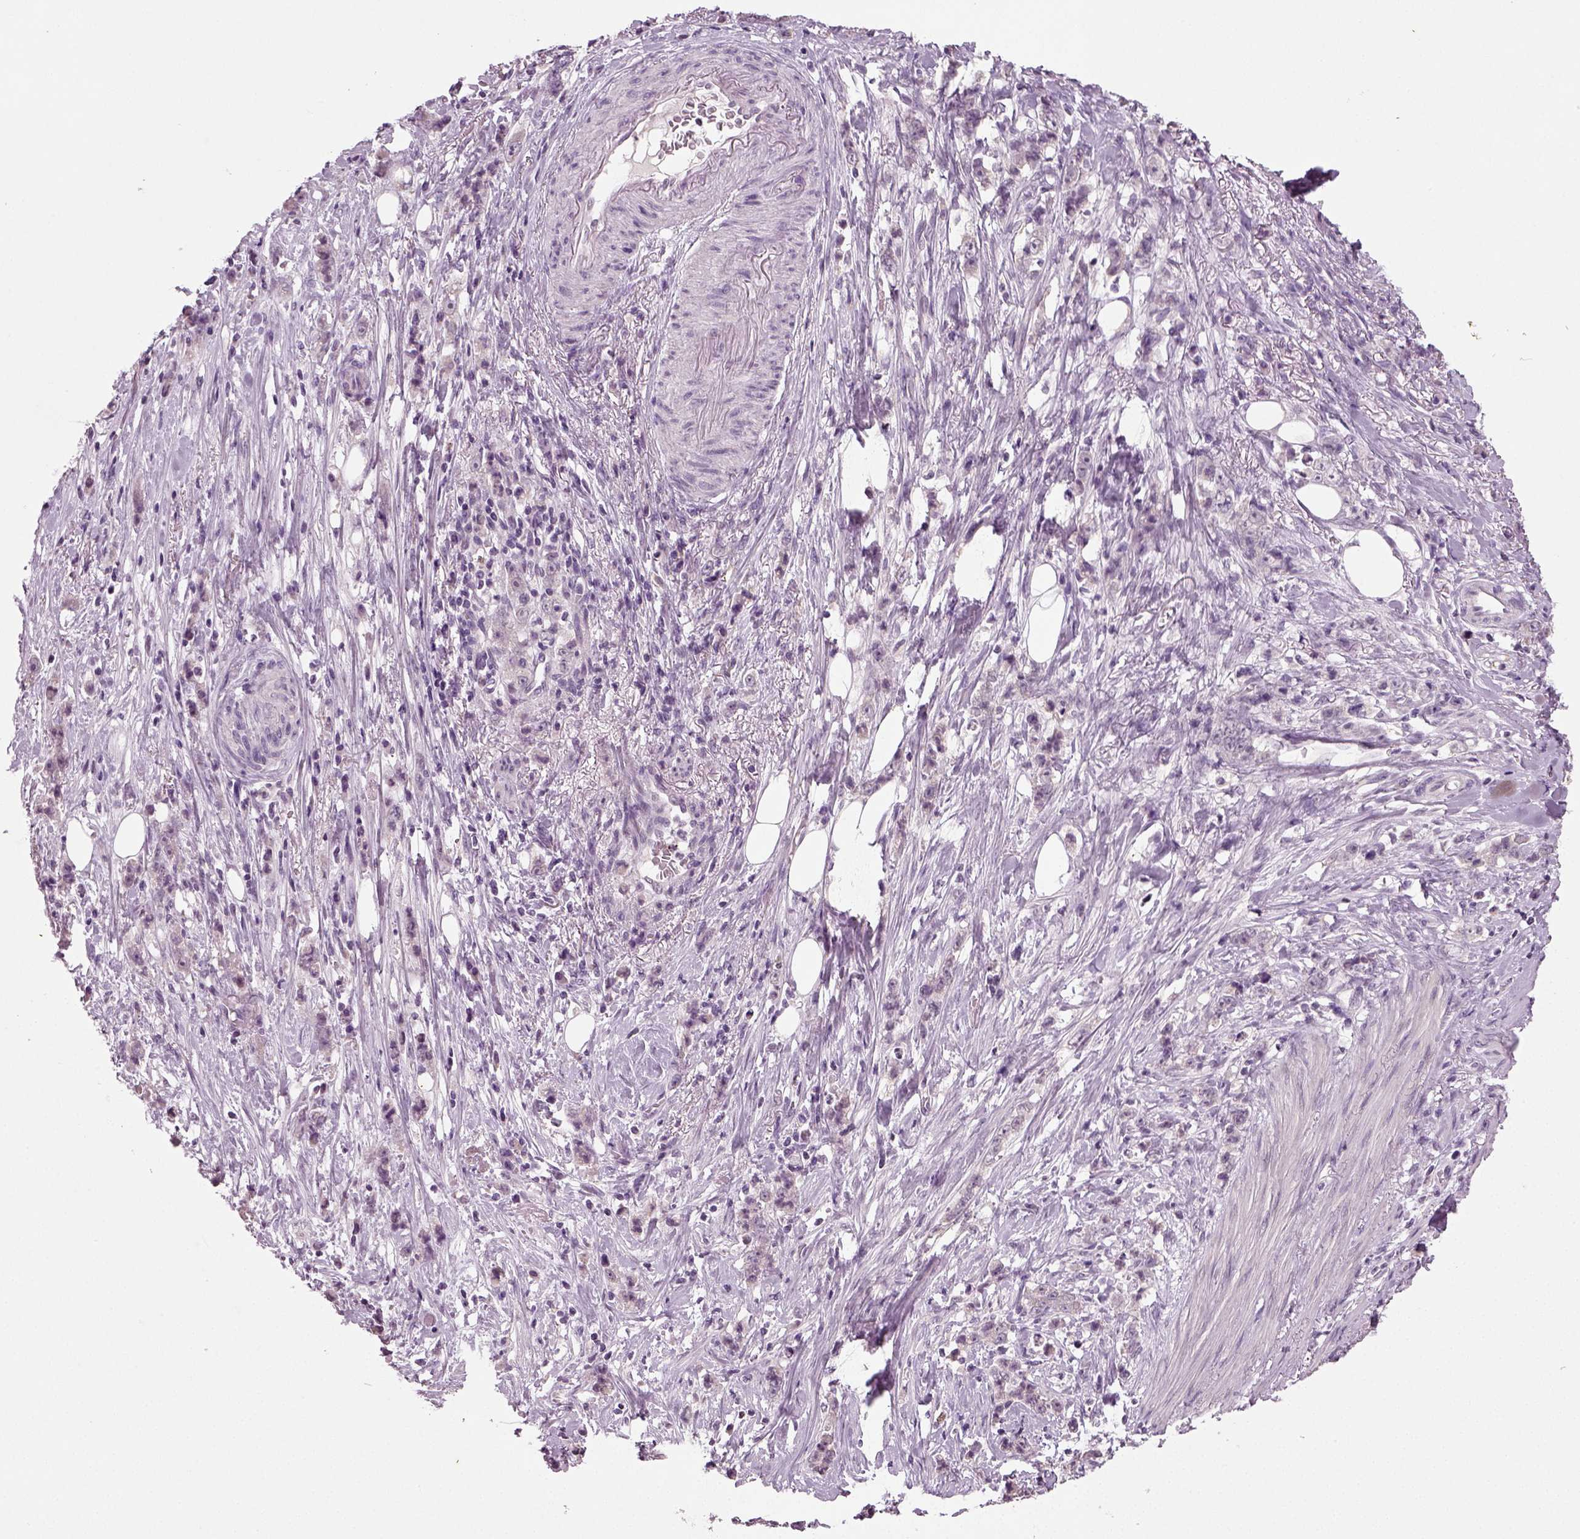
{"staining": {"intensity": "negative", "quantity": "none", "location": "none"}, "tissue": "stomach cancer", "cell_type": "Tumor cells", "image_type": "cancer", "snomed": [{"axis": "morphology", "description": "Adenocarcinoma, NOS"}, {"axis": "topography", "description": "Stomach, lower"}], "caption": "DAB immunohistochemical staining of stomach cancer (adenocarcinoma) reveals no significant positivity in tumor cells.", "gene": "SYNGAP1", "patient": {"sex": "male", "age": 88}}